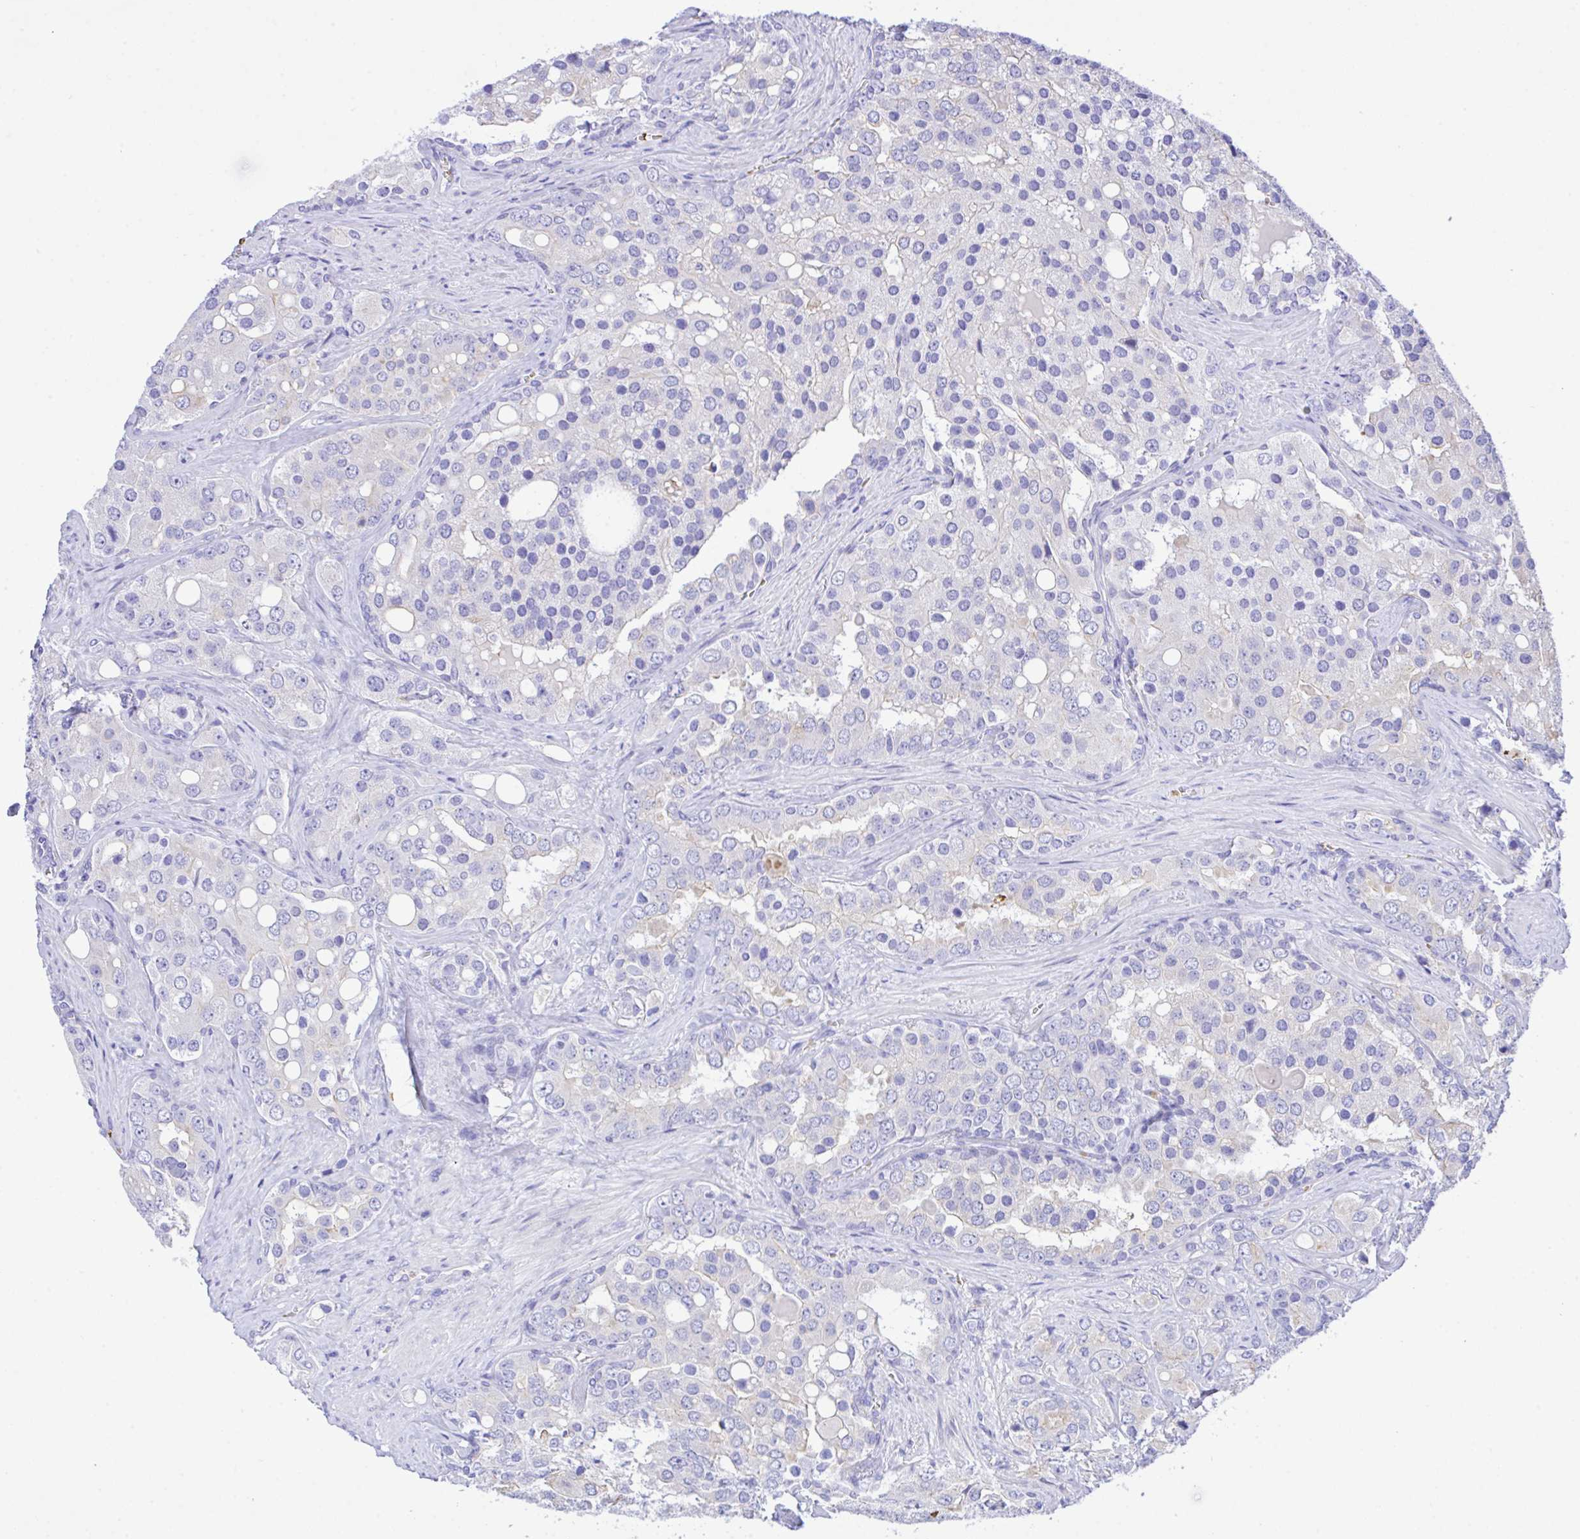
{"staining": {"intensity": "negative", "quantity": "none", "location": "none"}, "tissue": "prostate cancer", "cell_type": "Tumor cells", "image_type": "cancer", "snomed": [{"axis": "morphology", "description": "Adenocarcinoma, High grade"}, {"axis": "topography", "description": "Prostate"}], "caption": "Tumor cells are negative for protein expression in human high-grade adenocarcinoma (prostate).", "gene": "ZNF221", "patient": {"sex": "male", "age": 67}}